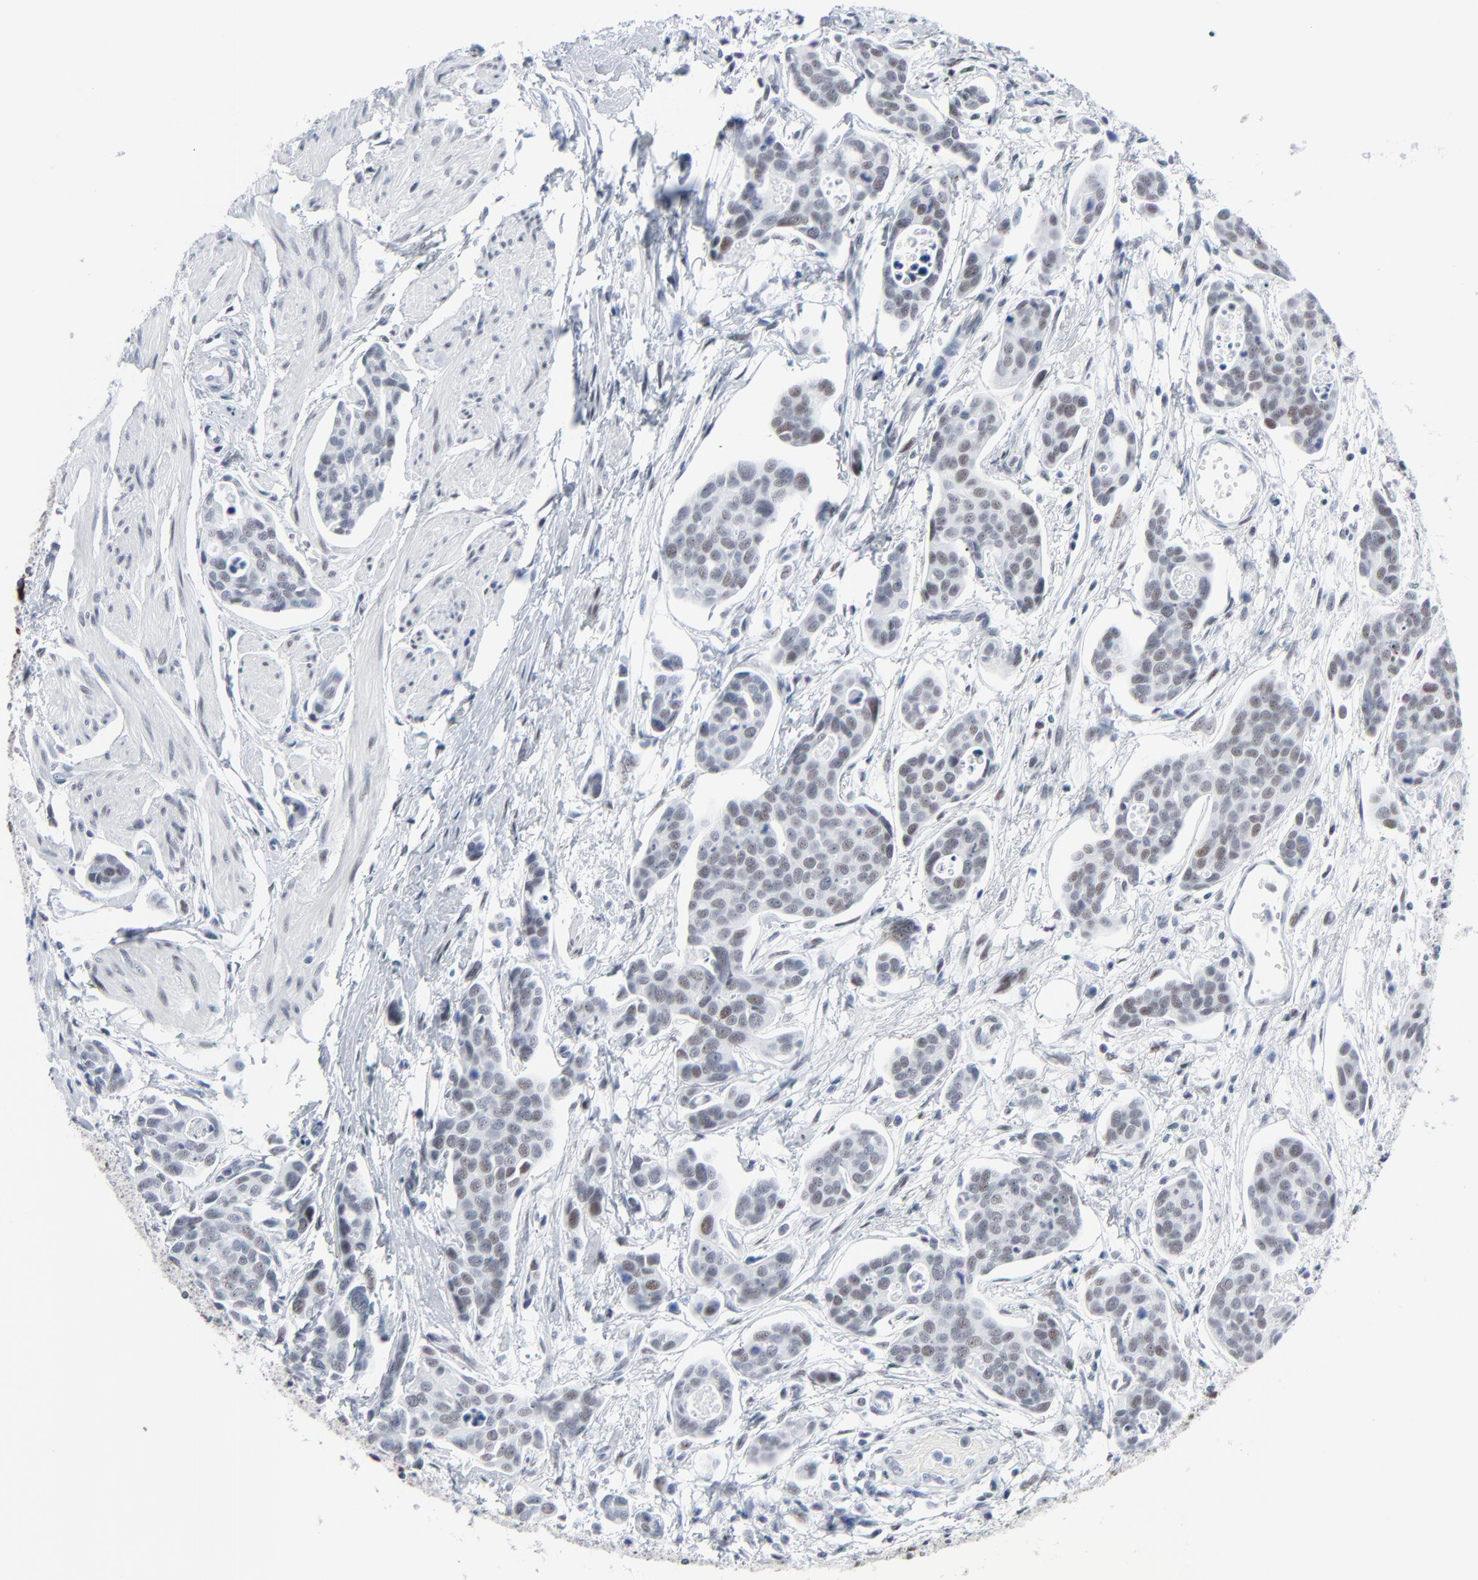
{"staining": {"intensity": "weak", "quantity": "25%-75%", "location": "nuclear"}, "tissue": "urothelial cancer", "cell_type": "Tumor cells", "image_type": "cancer", "snomed": [{"axis": "morphology", "description": "Urothelial carcinoma, High grade"}, {"axis": "topography", "description": "Urinary bladder"}], "caption": "Urothelial carcinoma (high-grade) was stained to show a protein in brown. There is low levels of weak nuclear positivity in about 25%-75% of tumor cells.", "gene": "SIRT1", "patient": {"sex": "male", "age": 78}}